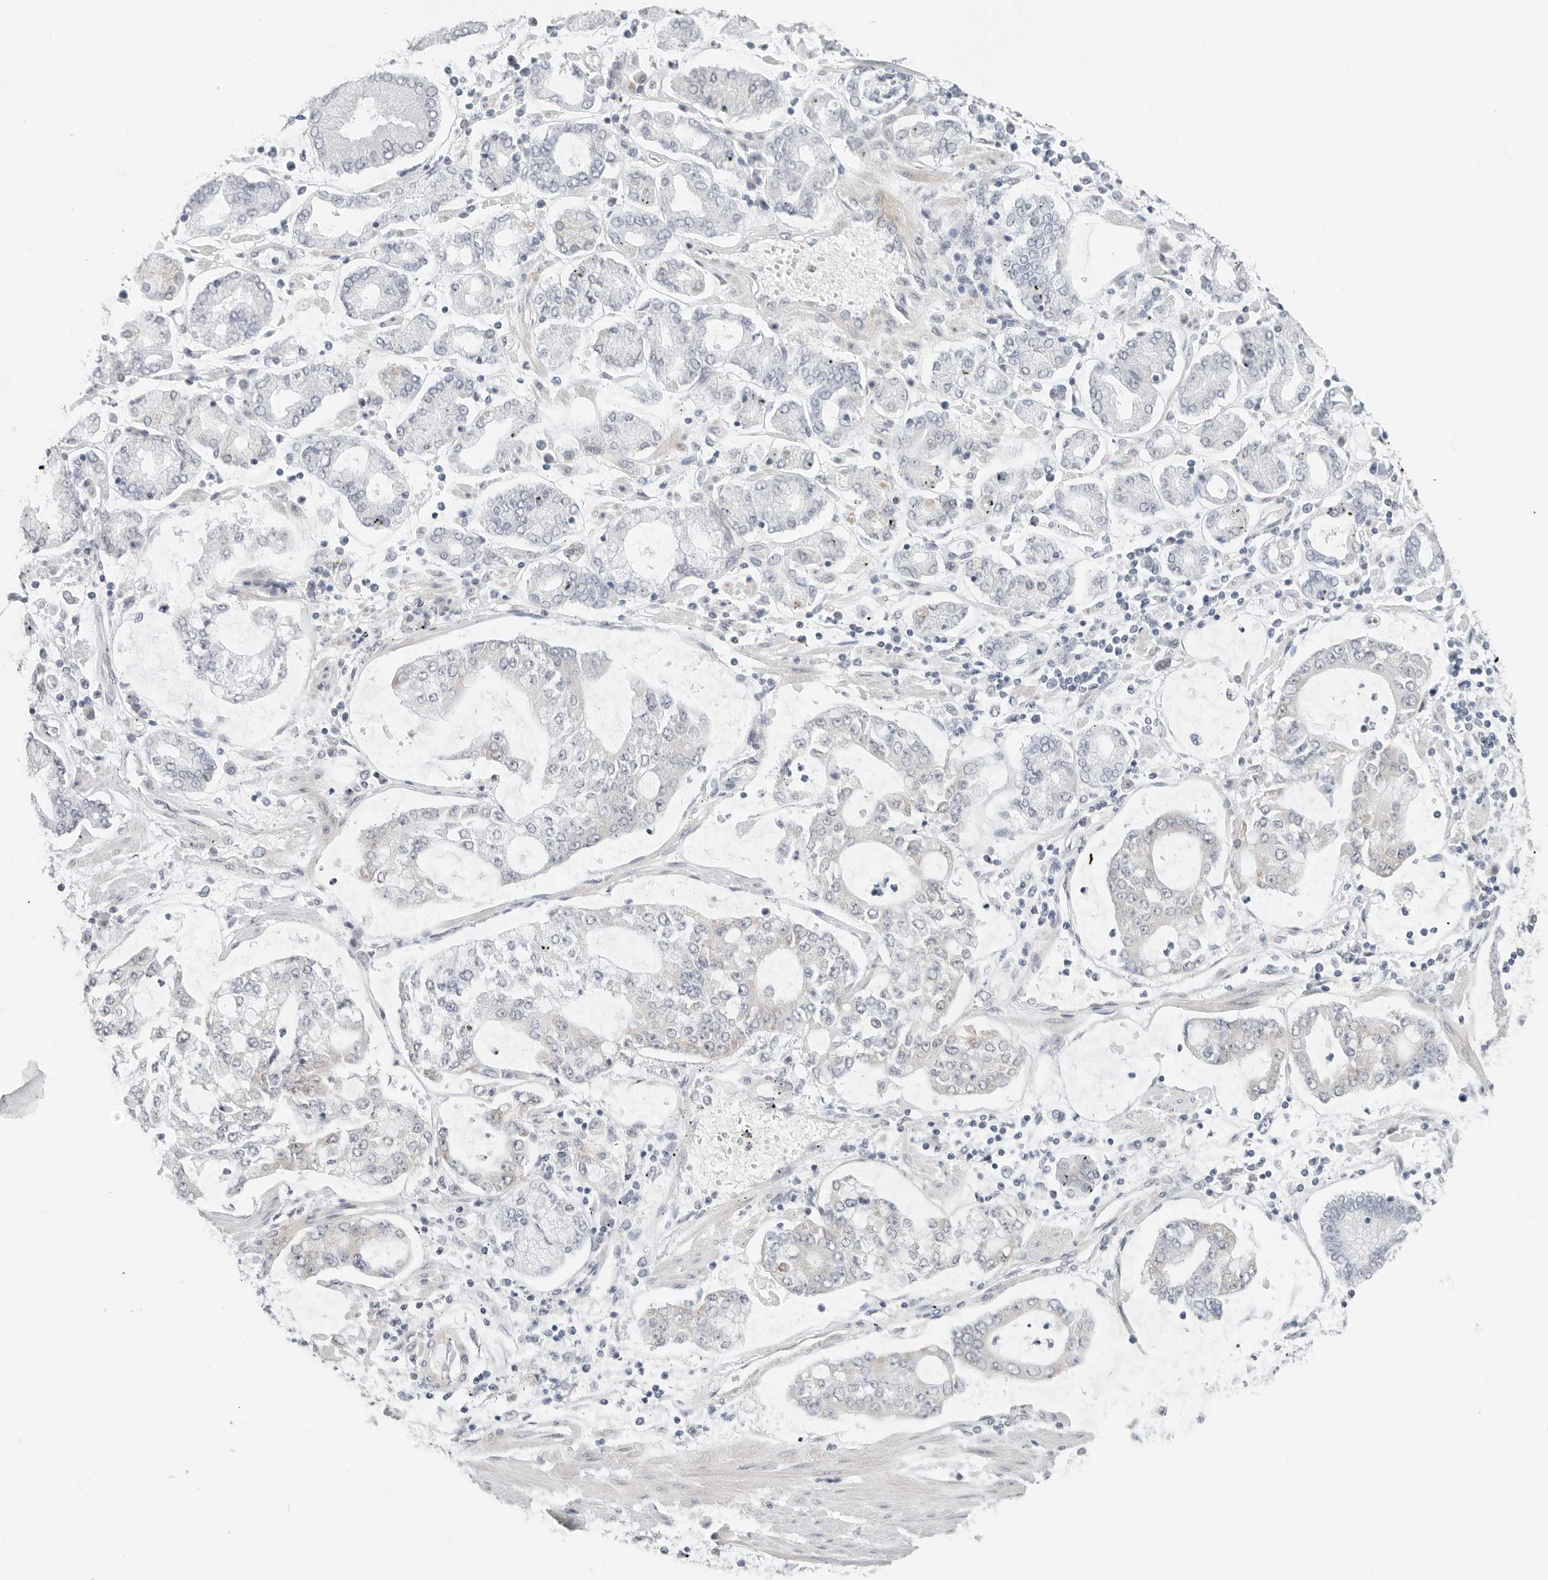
{"staining": {"intensity": "negative", "quantity": "none", "location": "none"}, "tissue": "stomach cancer", "cell_type": "Tumor cells", "image_type": "cancer", "snomed": [{"axis": "morphology", "description": "Adenocarcinoma, NOS"}, {"axis": "topography", "description": "Stomach"}], "caption": "Stomach cancer was stained to show a protein in brown. There is no significant positivity in tumor cells.", "gene": "RC3H1", "patient": {"sex": "male", "age": 76}}